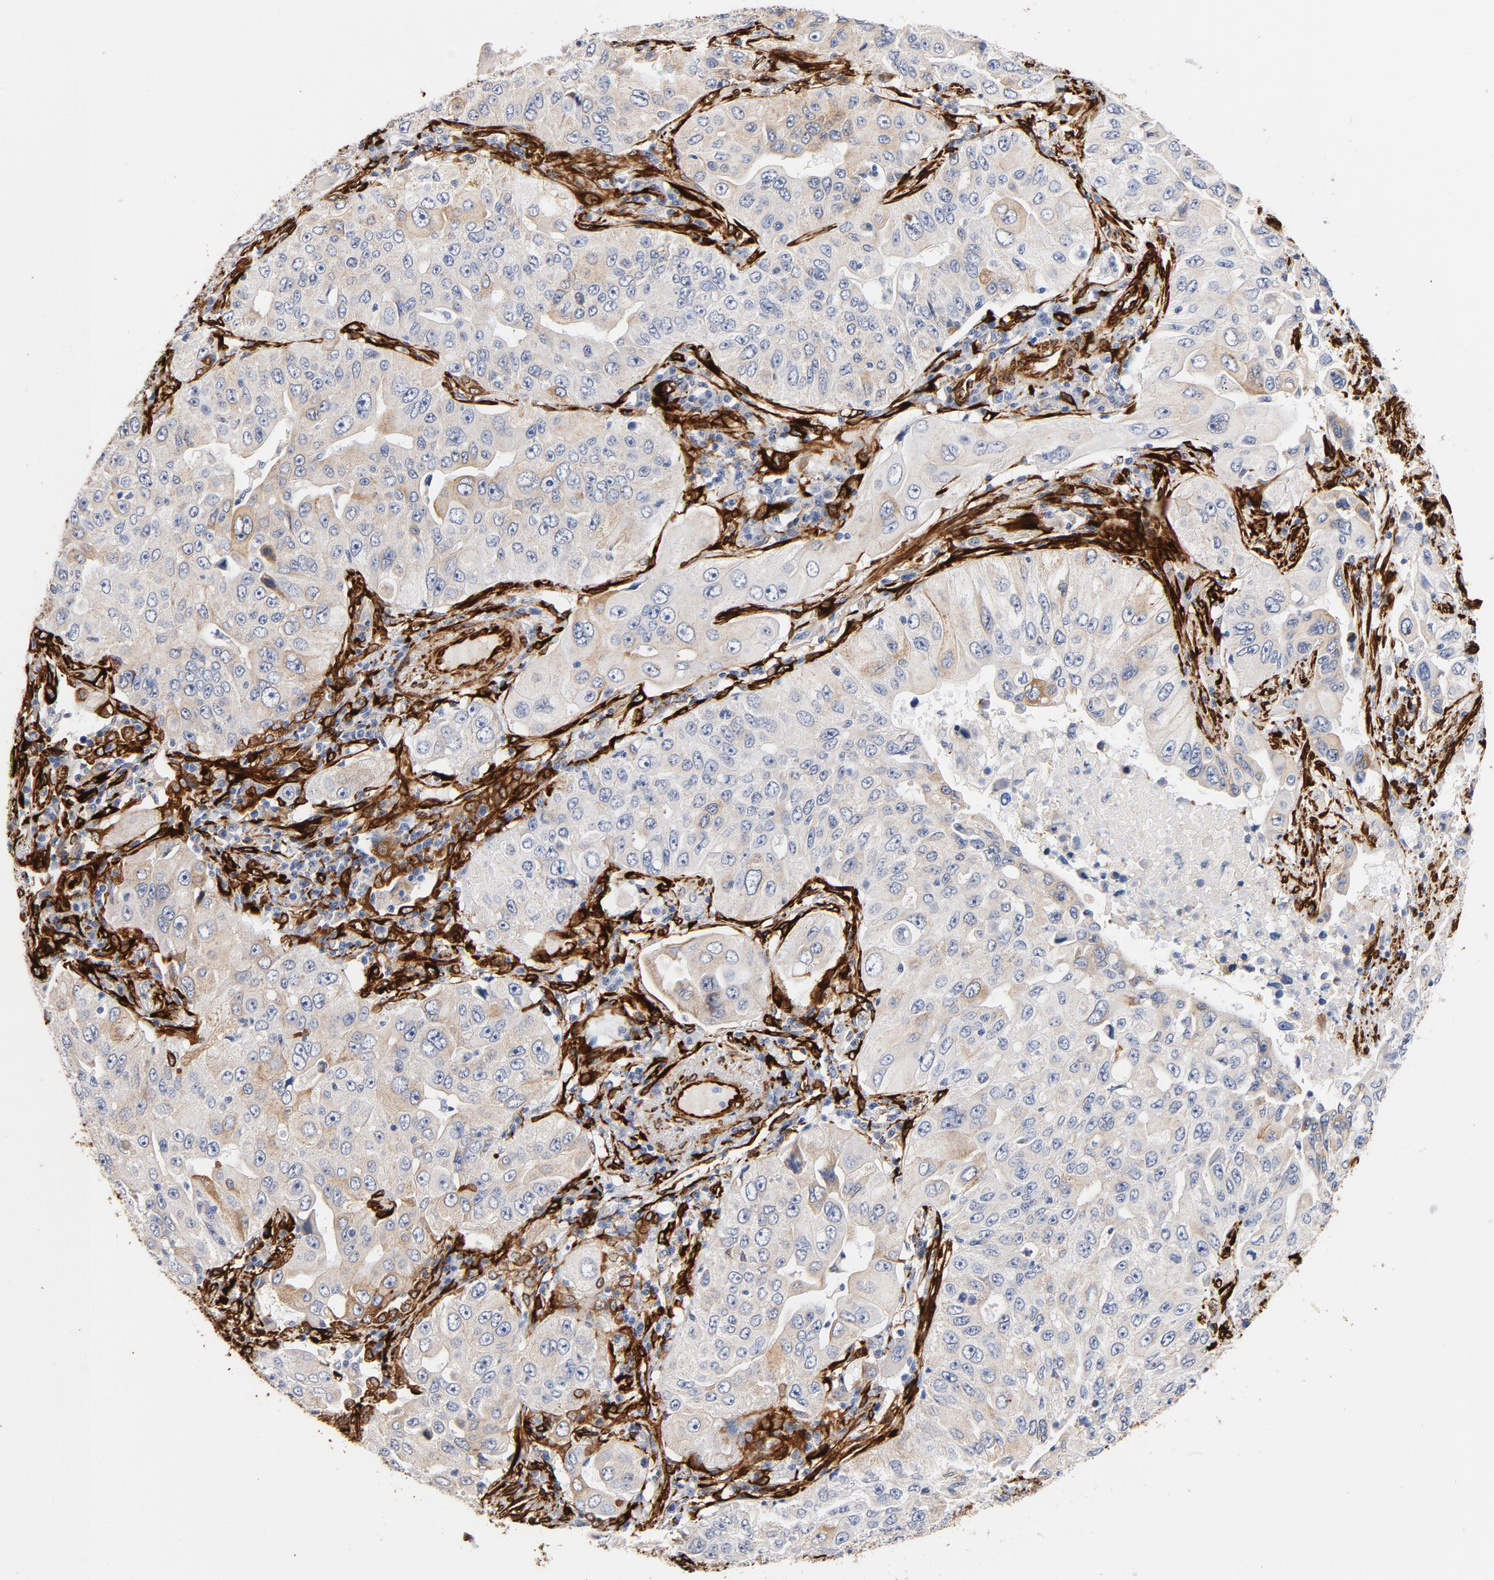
{"staining": {"intensity": "weak", "quantity": "25%-75%", "location": "cytoplasmic/membranous"}, "tissue": "lung cancer", "cell_type": "Tumor cells", "image_type": "cancer", "snomed": [{"axis": "morphology", "description": "Adenocarcinoma, NOS"}, {"axis": "topography", "description": "Lung"}], "caption": "Immunohistochemistry (DAB) staining of human adenocarcinoma (lung) demonstrates weak cytoplasmic/membranous protein expression in approximately 25%-75% of tumor cells.", "gene": "SERPINH1", "patient": {"sex": "male", "age": 84}}